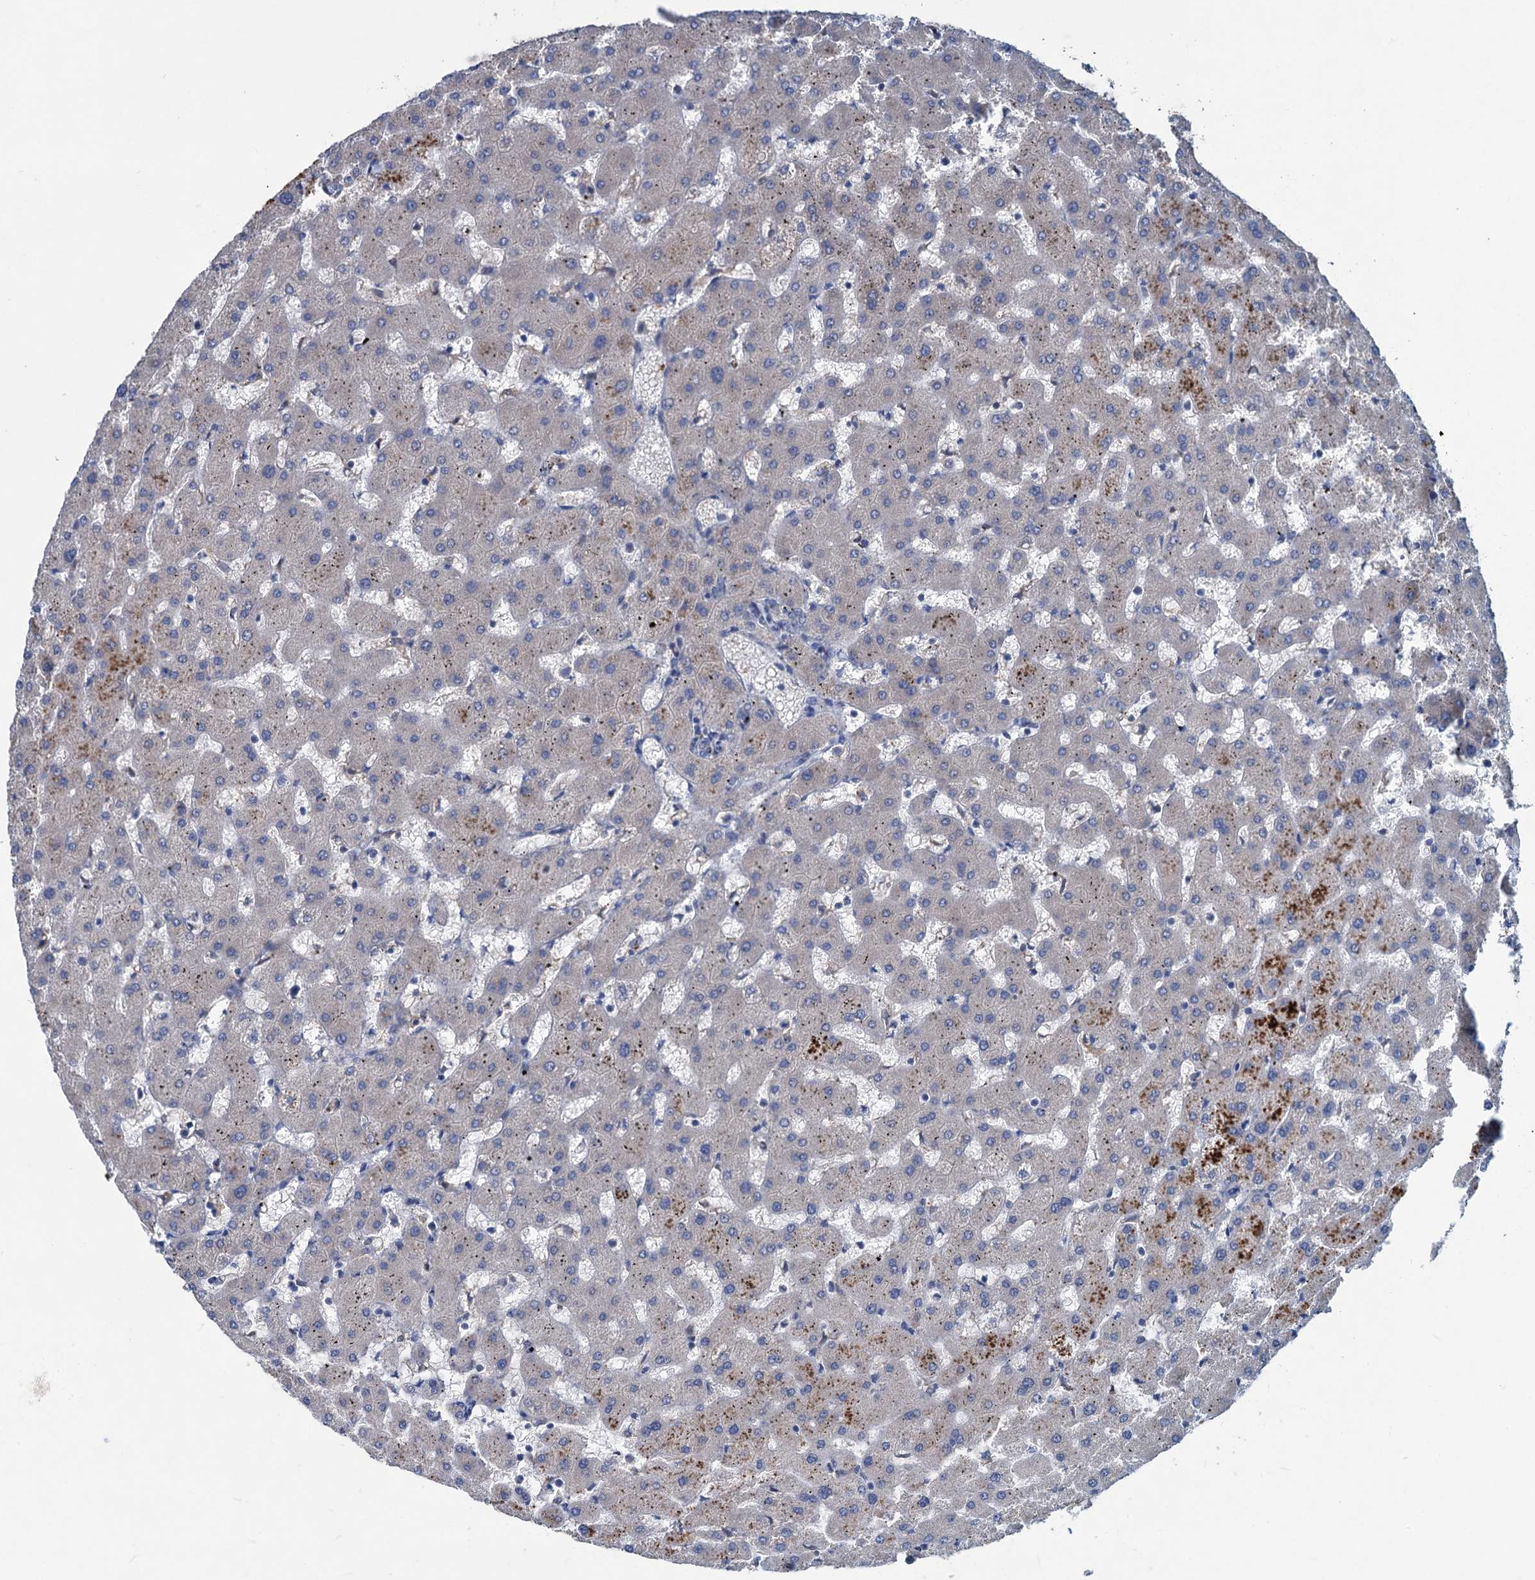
{"staining": {"intensity": "negative", "quantity": "none", "location": "none"}, "tissue": "liver", "cell_type": "Cholangiocytes", "image_type": "normal", "snomed": [{"axis": "morphology", "description": "Normal tissue, NOS"}, {"axis": "topography", "description": "Liver"}], "caption": "Immunohistochemistry photomicrograph of normal human liver stained for a protein (brown), which demonstrates no staining in cholangiocytes.", "gene": "RTKN2", "patient": {"sex": "female", "age": 63}}